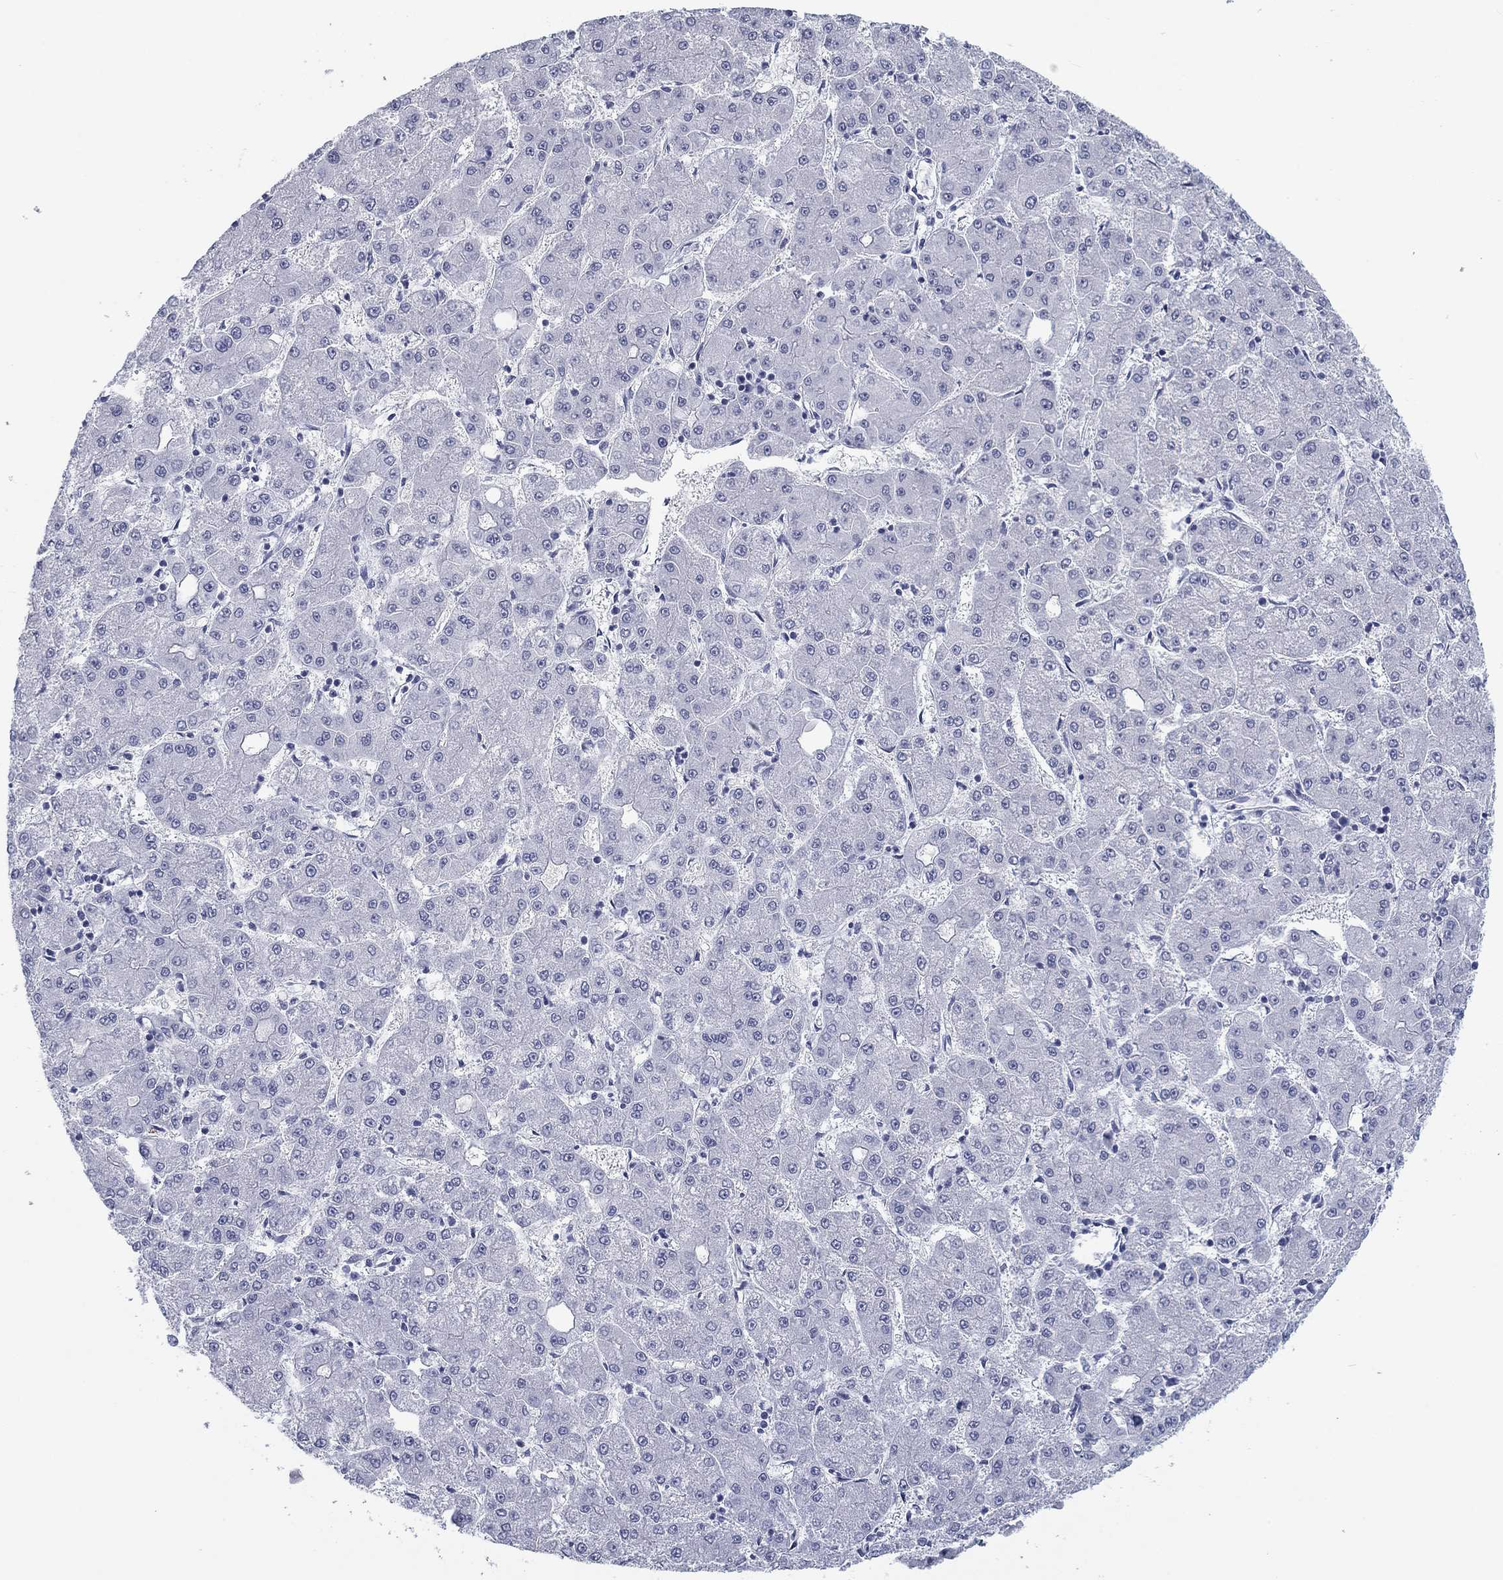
{"staining": {"intensity": "negative", "quantity": "none", "location": "none"}, "tissue": "liver cancer", "cell_type": "Tumor cells", "image_type": "cancer", "snomed": [{"axis": "morphology", "description": "Carcinoma, Hepatocellular, NOS"}, {"axis": "topography", "description": "Liver"}], "caption": "This histopathology image is of liver hepatocellular carcinoma stained with immunohistochemistry (IHC) to label a protein in brown with the nuclei are counter-stained blue. There is no expression in tumor cells.", "gene": "CALB1", "patient": {"sex": "male", "age": 73}}